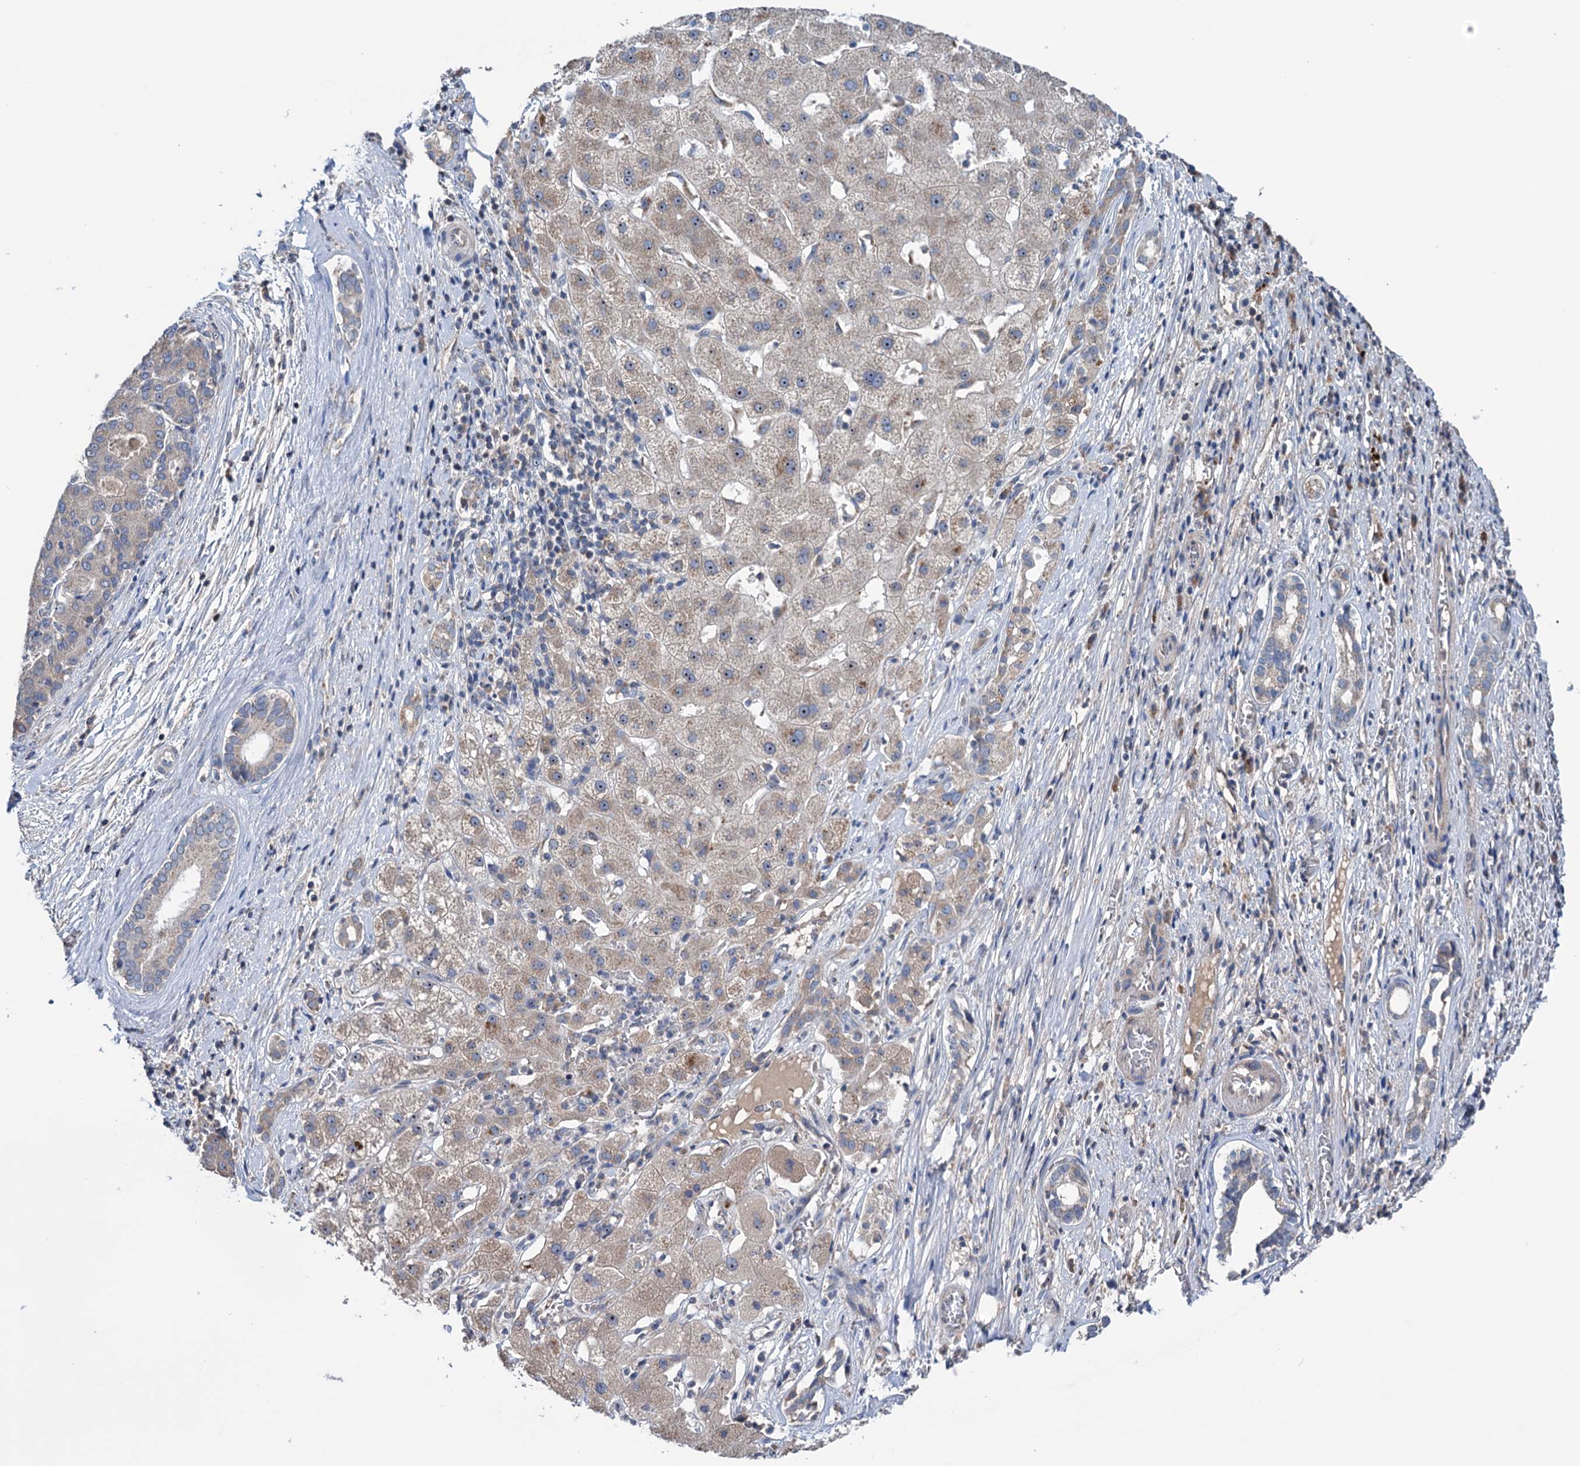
{"staining": {"intensity": "weak", "quantity": "<25%", "location": "cytoplasmic/membranous"}, "tissue": "liver cancer", "cell_type": "Tumor cells", "image_type": "cancer", "snomed": [{"axis": "morphology", "description": "Carcinoma, Hepatocellular, NOS"}, {"axis": "topography", "description": "Liver"}], "caption": "A high-resolution micrograph shows immunohistochemistry staining of liver cancer, which reveals no significant positivity in tumor cells. (Immunohistochemistry (ihc), brightfield microscopy, high magnification).", "gene": "HTR3B", "patient": {"sex": "male", "age": 65}}